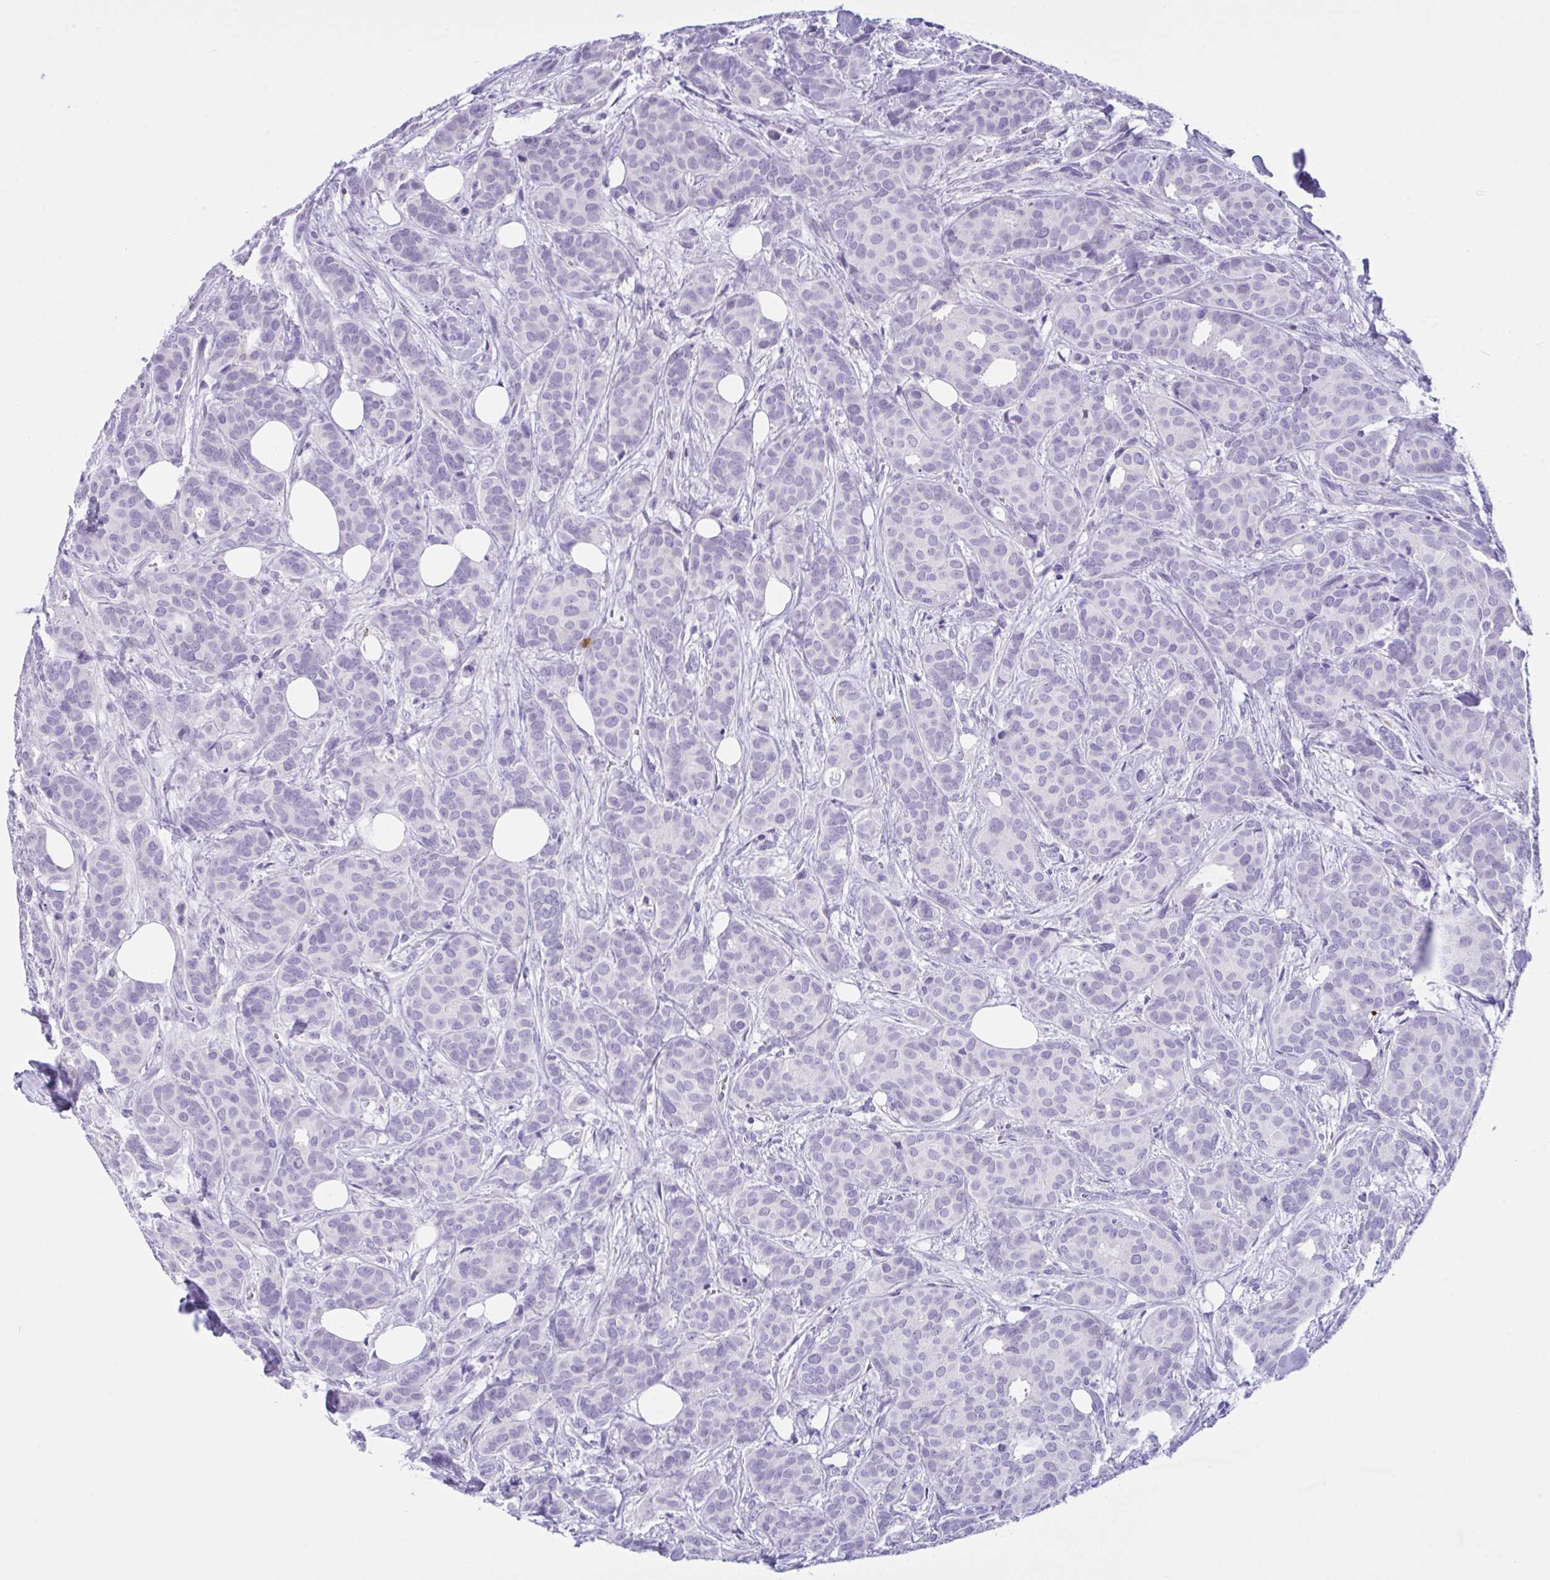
{"staining": {"intensity": "negative", "quantity": "none", "location": "none"}, "tissue": "breast cancer", "cell_type": "Tumor cells", "image_type": "cancer", "snomed": [{"axis": "morphology", "description": "Duct carcinoma"}, {"axis": "topography", "description": "Breast"}], "caption": "Tumor cells show no significant protein staining in breast cancer (intraductal carcinoma).", "gene": "NCF1", "patient": {"sex": "female", "age": 70}}